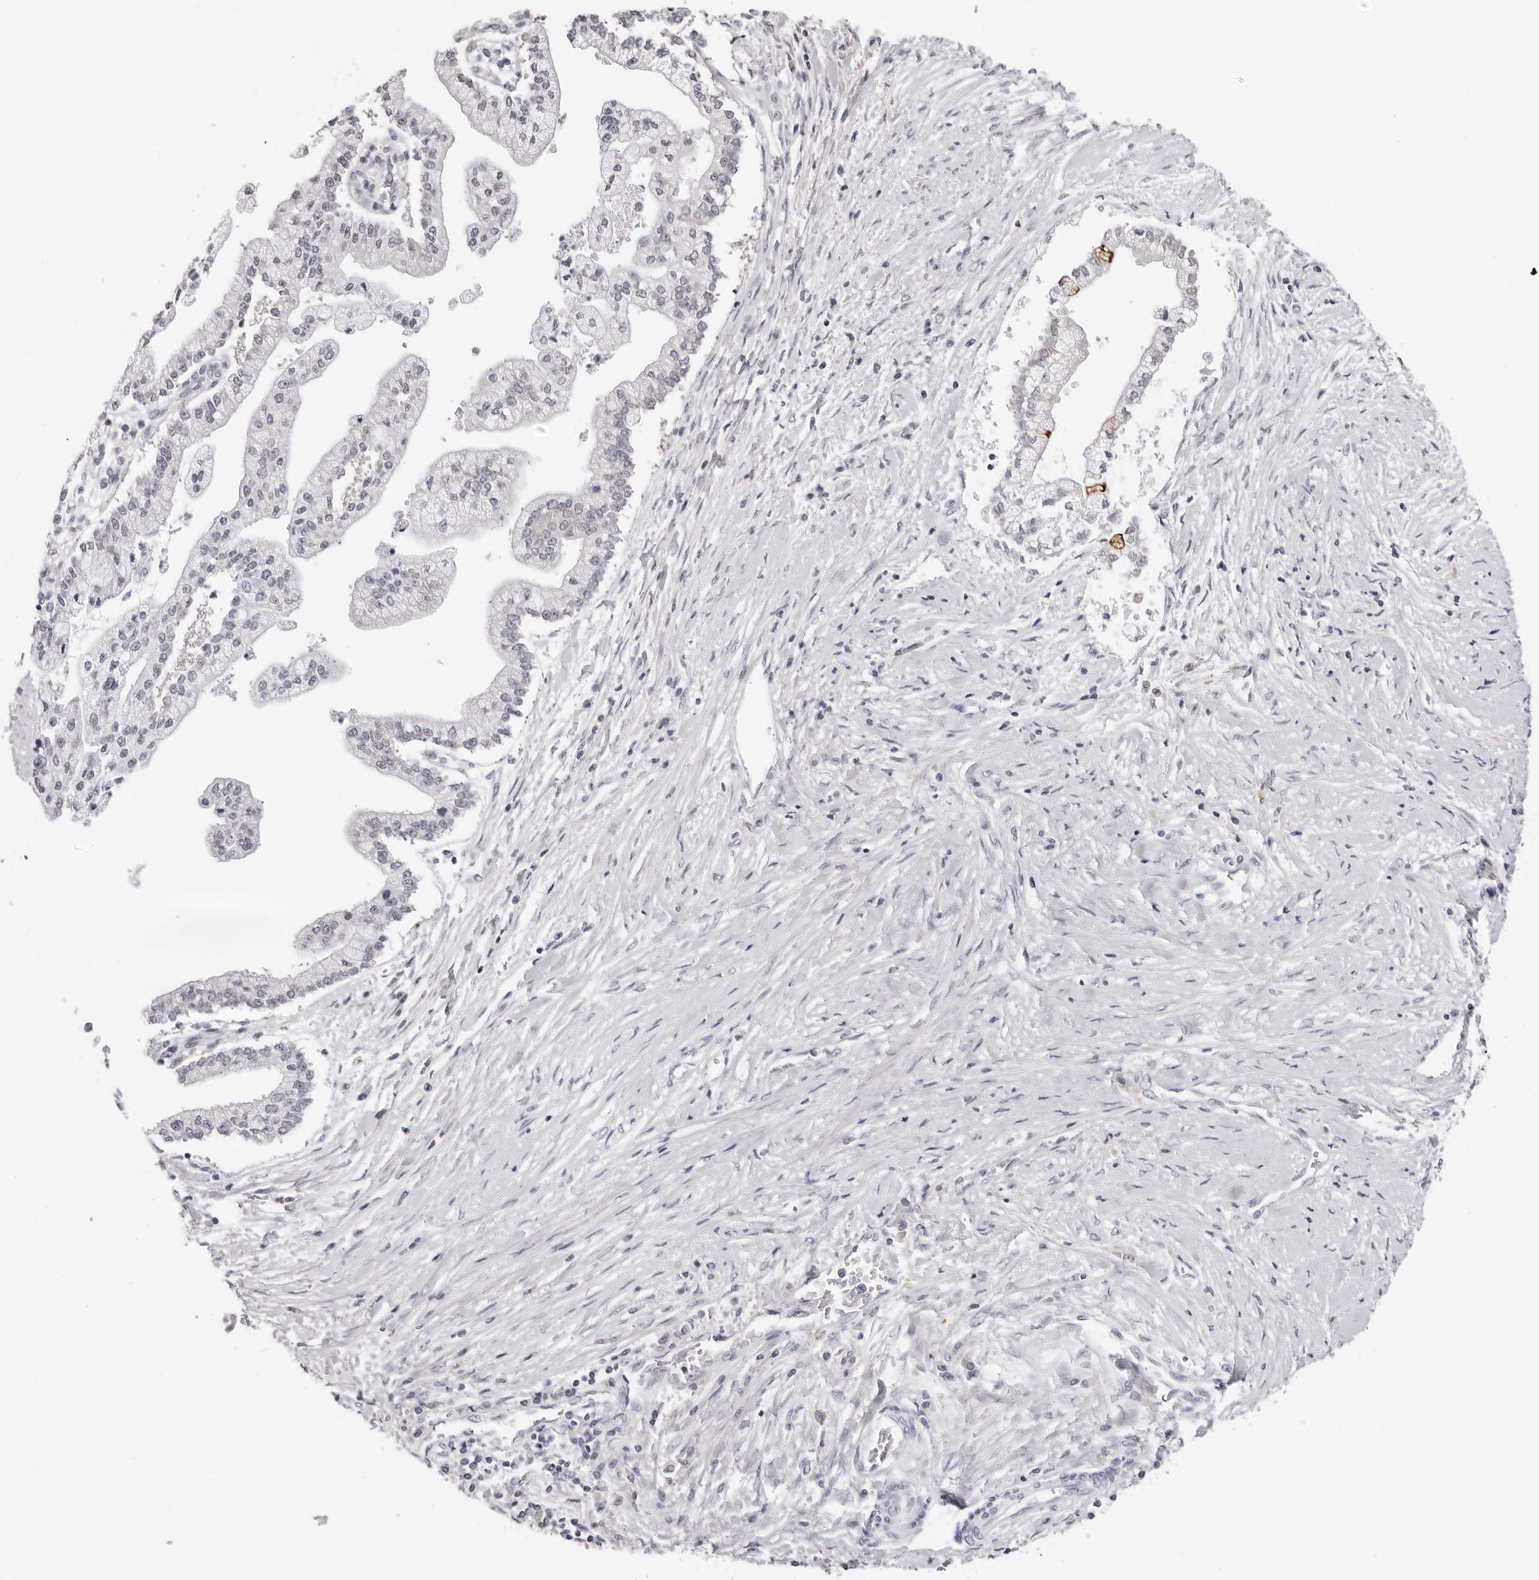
{"staining": {"intensity": "negative", "quantity": "none", "location": "none"}, "tissue": "liver cancer", "cell_type": "Tumor cells", "image_type": "cancer", "snomed": [{"axis": "morphology", "description": "Cholangiocarcinoma"}, {"axis": "topography", "description": "Liver"}], "caption": "Human liver cancer (cholangiocarcinoma) stained for a protein using IHC exhibits no staining in tumor cells.", "gene": "PRUNE1", "patient": {"sex": "male", "age": 50}}